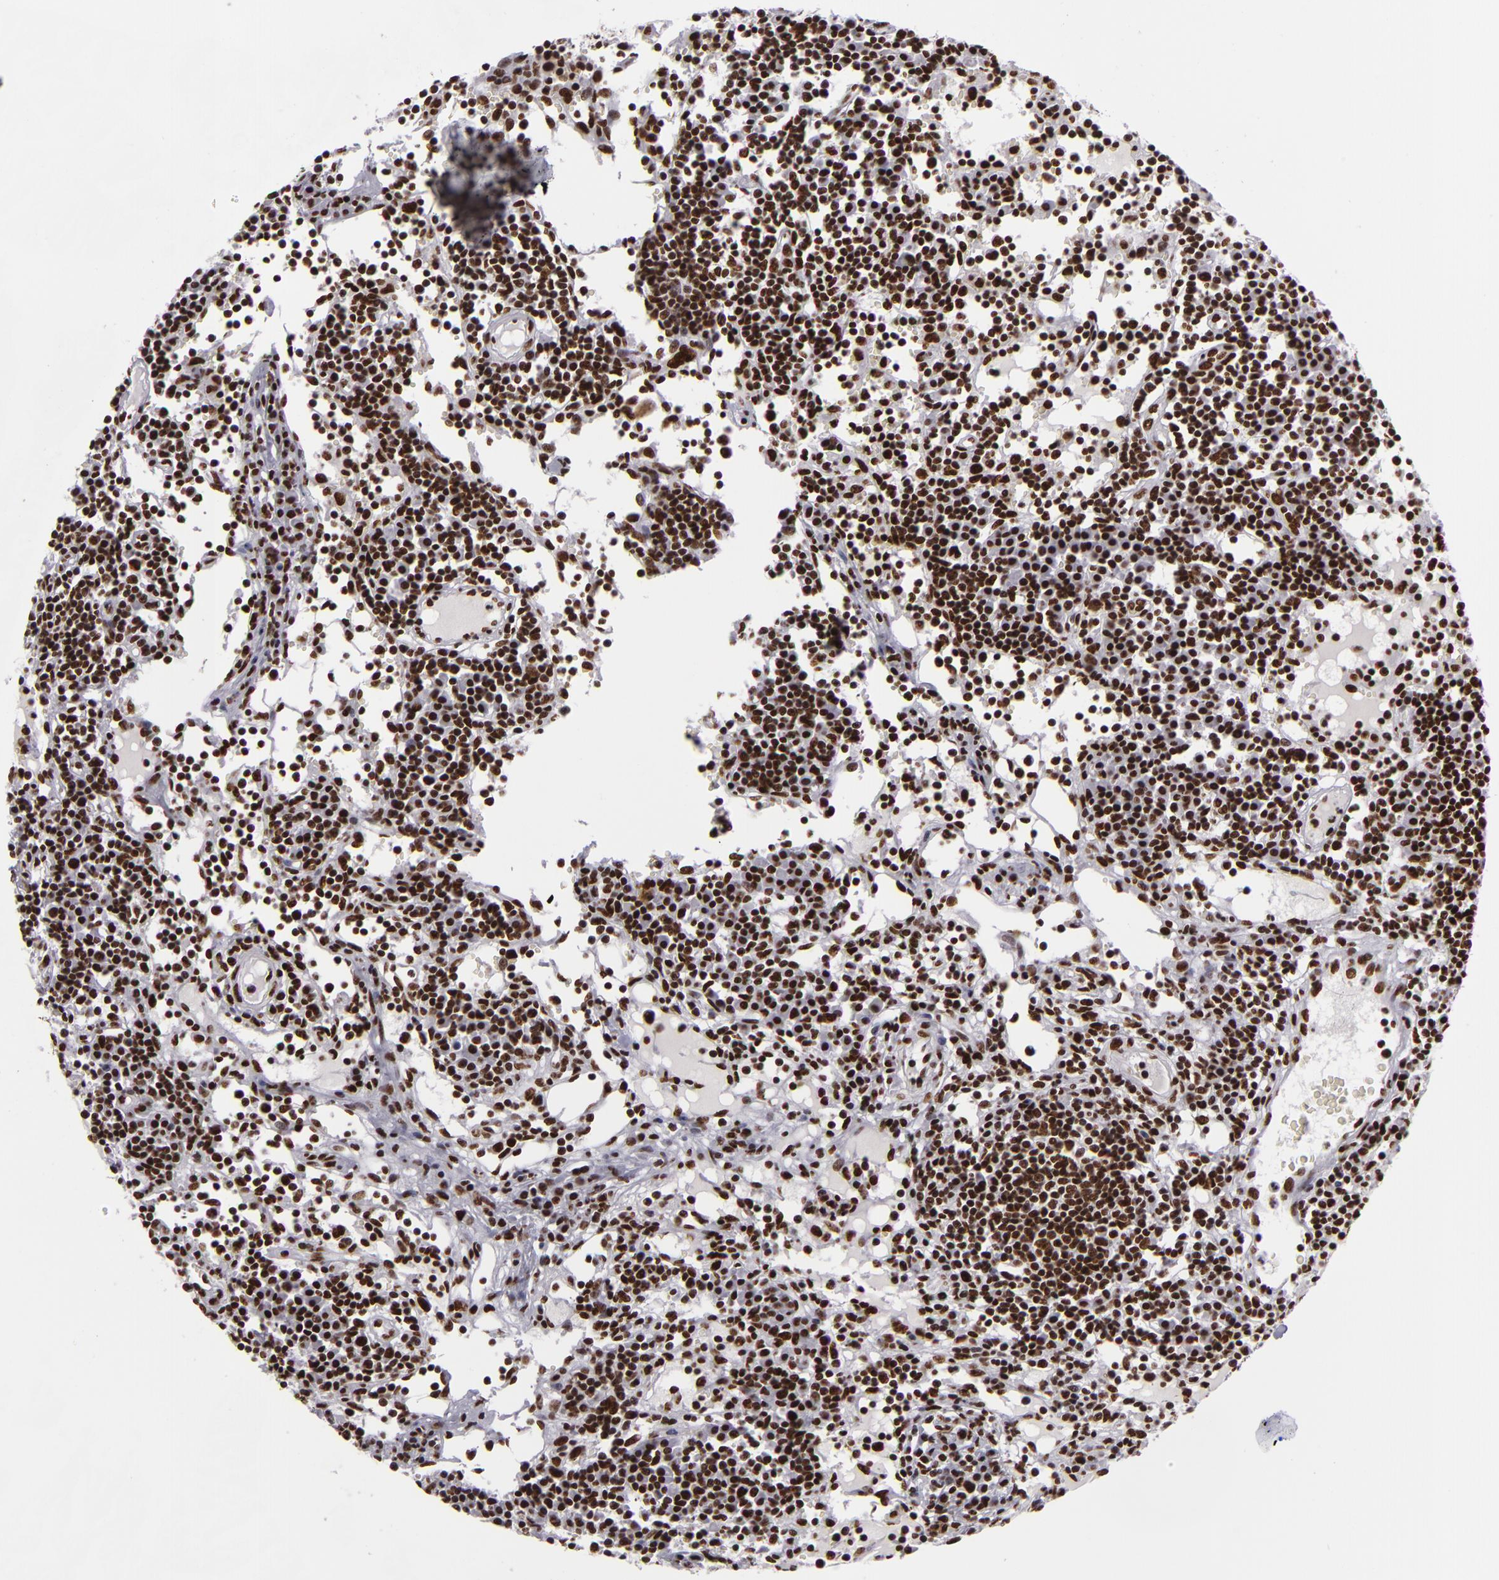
{"staining": {"intensity": "strong", "quantity": ">75%", "location": "nuclear"}, "tissue": "lymph node", "cell_type": "Germinal center cells", "image_type": "normal", "snomed": [{"axis": "morphology", "description": "Normal tissue, NOS"}, {"axis": "topography", "description": "Lymph node"}], "caption": "Unremarkable lymph node exhibits strong nuclear positivity in about >75% of germinal center cells.", "gene": "SAFB", "patient": {"sex": "female", "age": 55}}